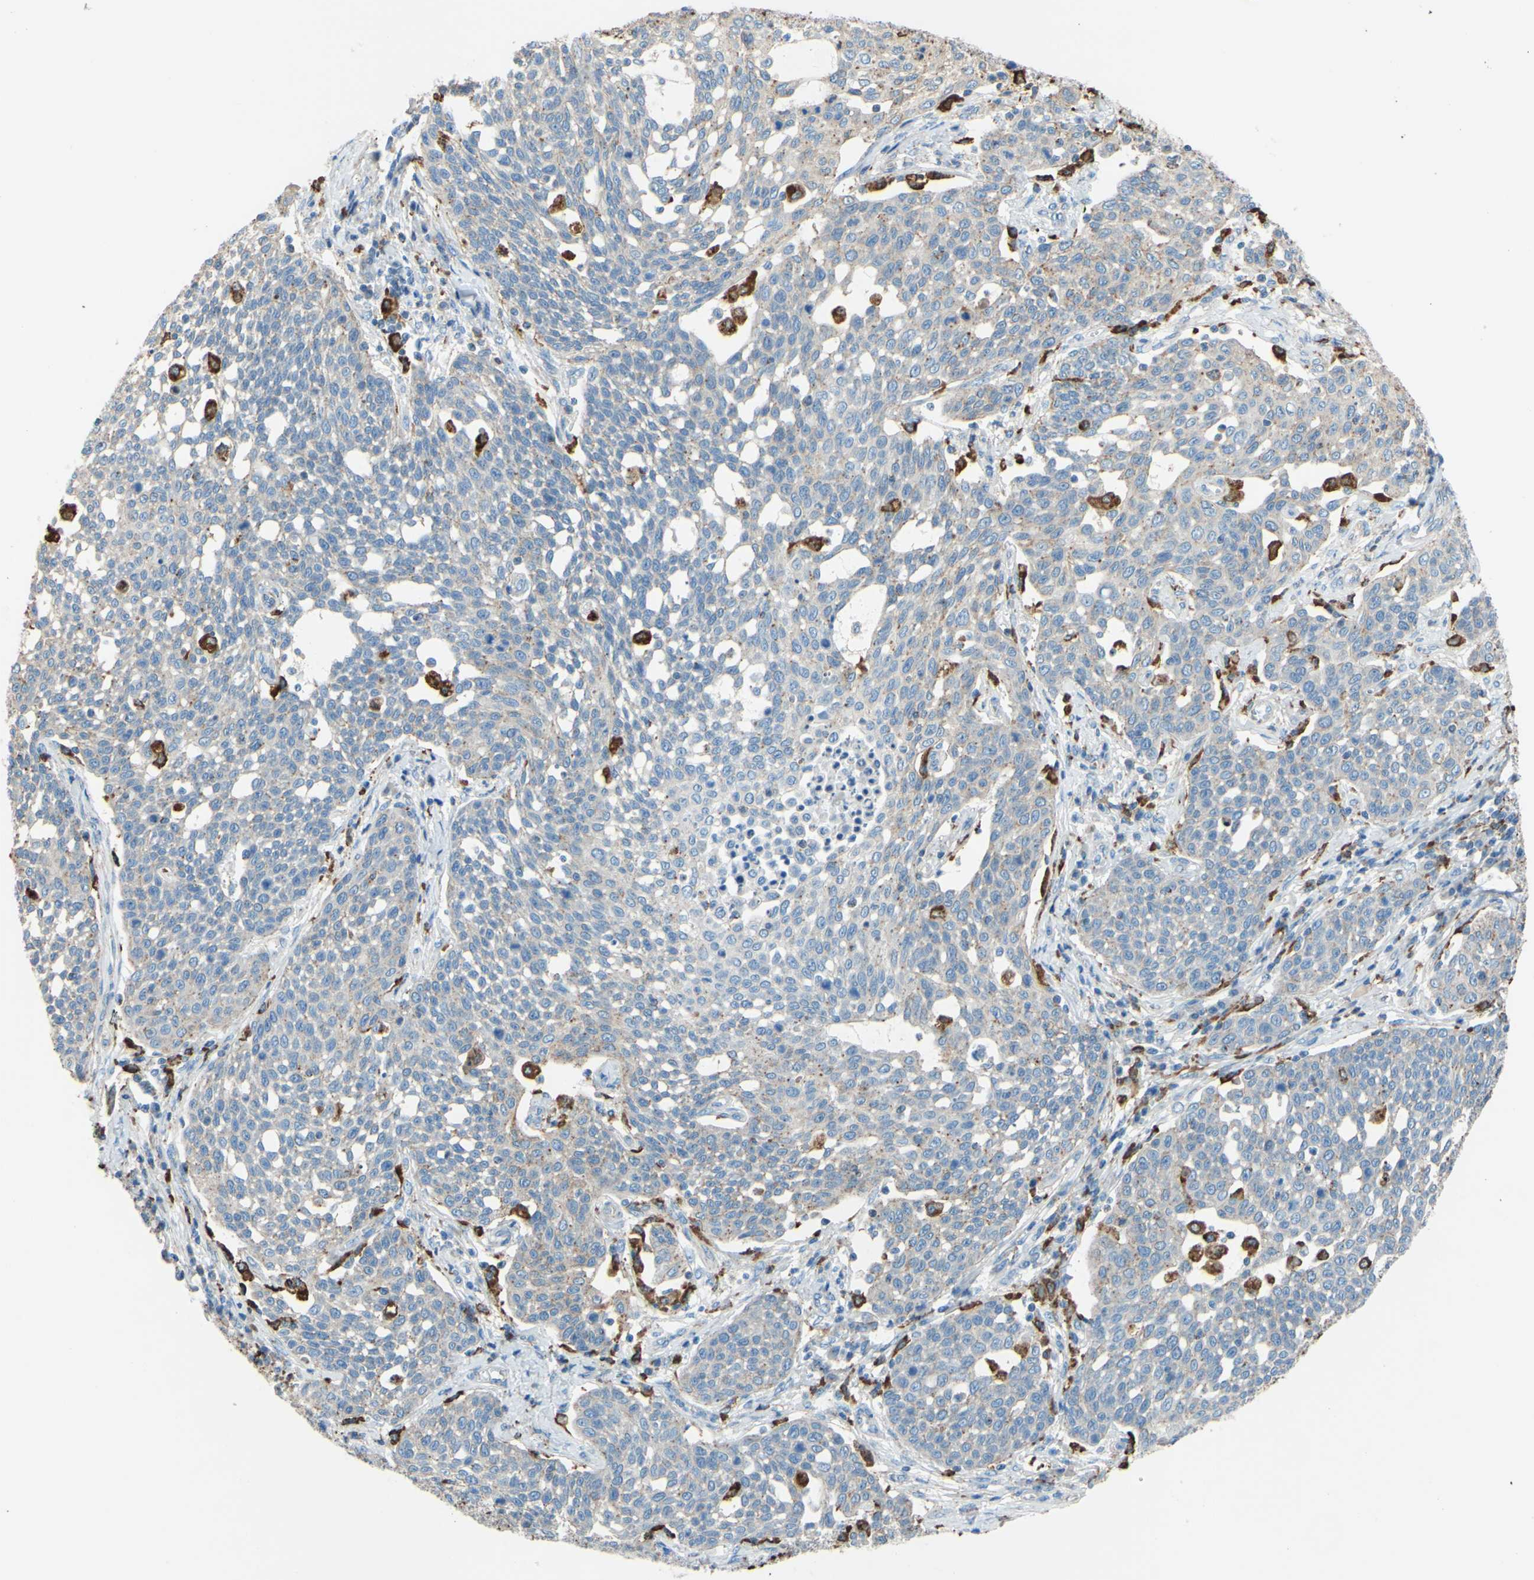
{"staining": {"intensity": "negative", "quantity": "none", "location": "none"}, "tissue": "cervical cancer", "cell_type": "Tumor cells", "image_type": "cancer", "snomed": [{"axis": "morphology", "description": "Squamous cell carcinoma, NOS"}, {"axis": "topography", "description": "Cervix"}], "caption": "Image shows no protein positivity in tumor cells of squamous cell carcinoma (cervical) tissue.", "gene": "CTSD", "patient": {"sex": "female", "age": 34}}